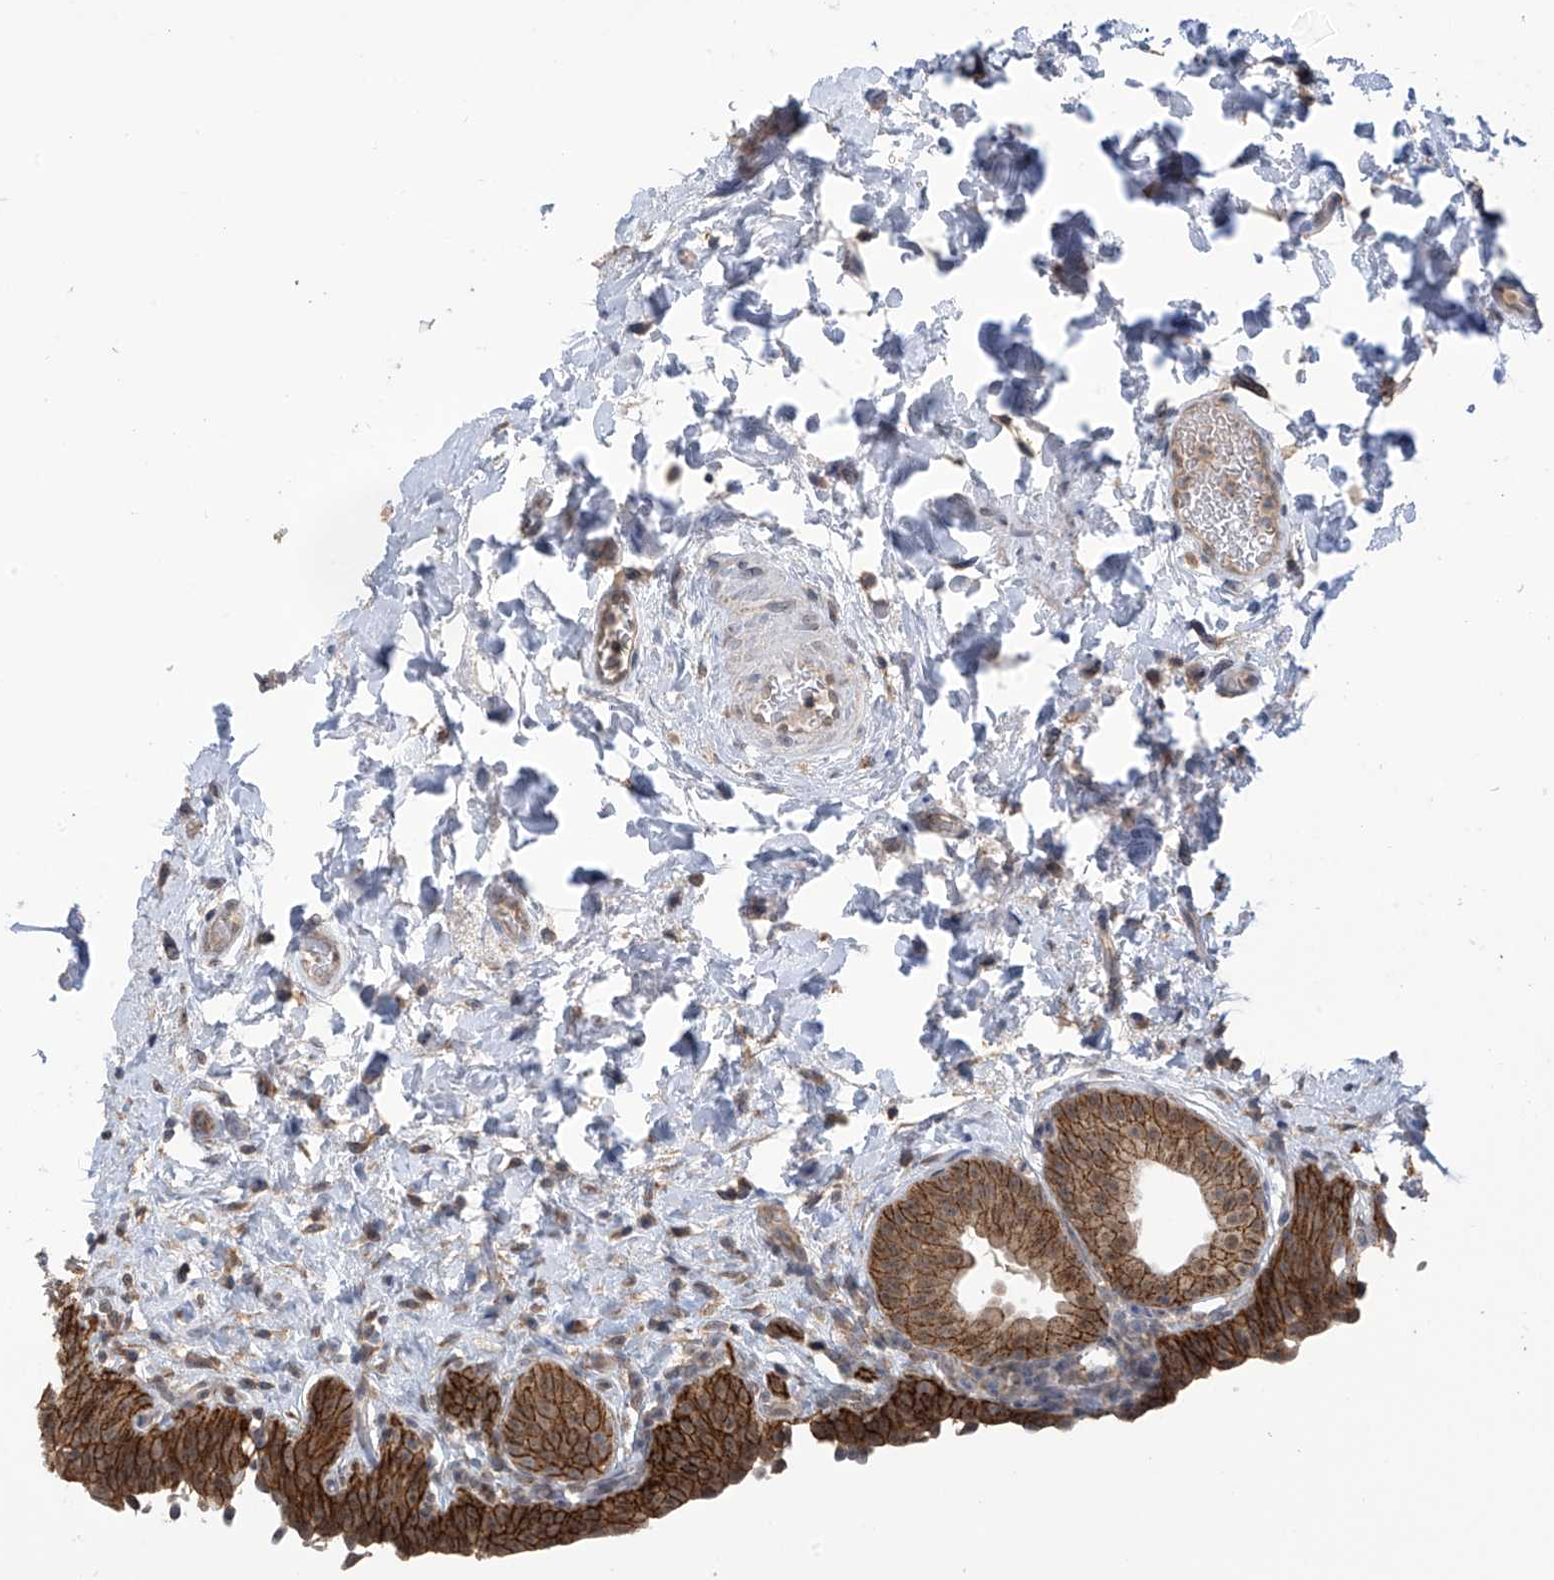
{"staining": {"intensity": "strong", "quantity": ">75%", "location": "cytoplasmic/membranous,nuclear"}, "tissue": "urinary bladder", "cell_type": "Urothelial cells", "image_type": "normal", "snomed": [{"axis": "morphology", "description": "Normal tissue, NOS"}, {"axis": "topography", "description": "Urinary bladder"}], "caption": "Immunohistochemistry (IHC) (DAB (3,3'-diaminobenzidine)) staining of normal urinary bladder reveals strong cytoplasmic/membranous,nuclear protein expression in about >75% of urothelial cells.", "gene": "KIAA1522", "patient": {"sex": "male", "age": 83}}